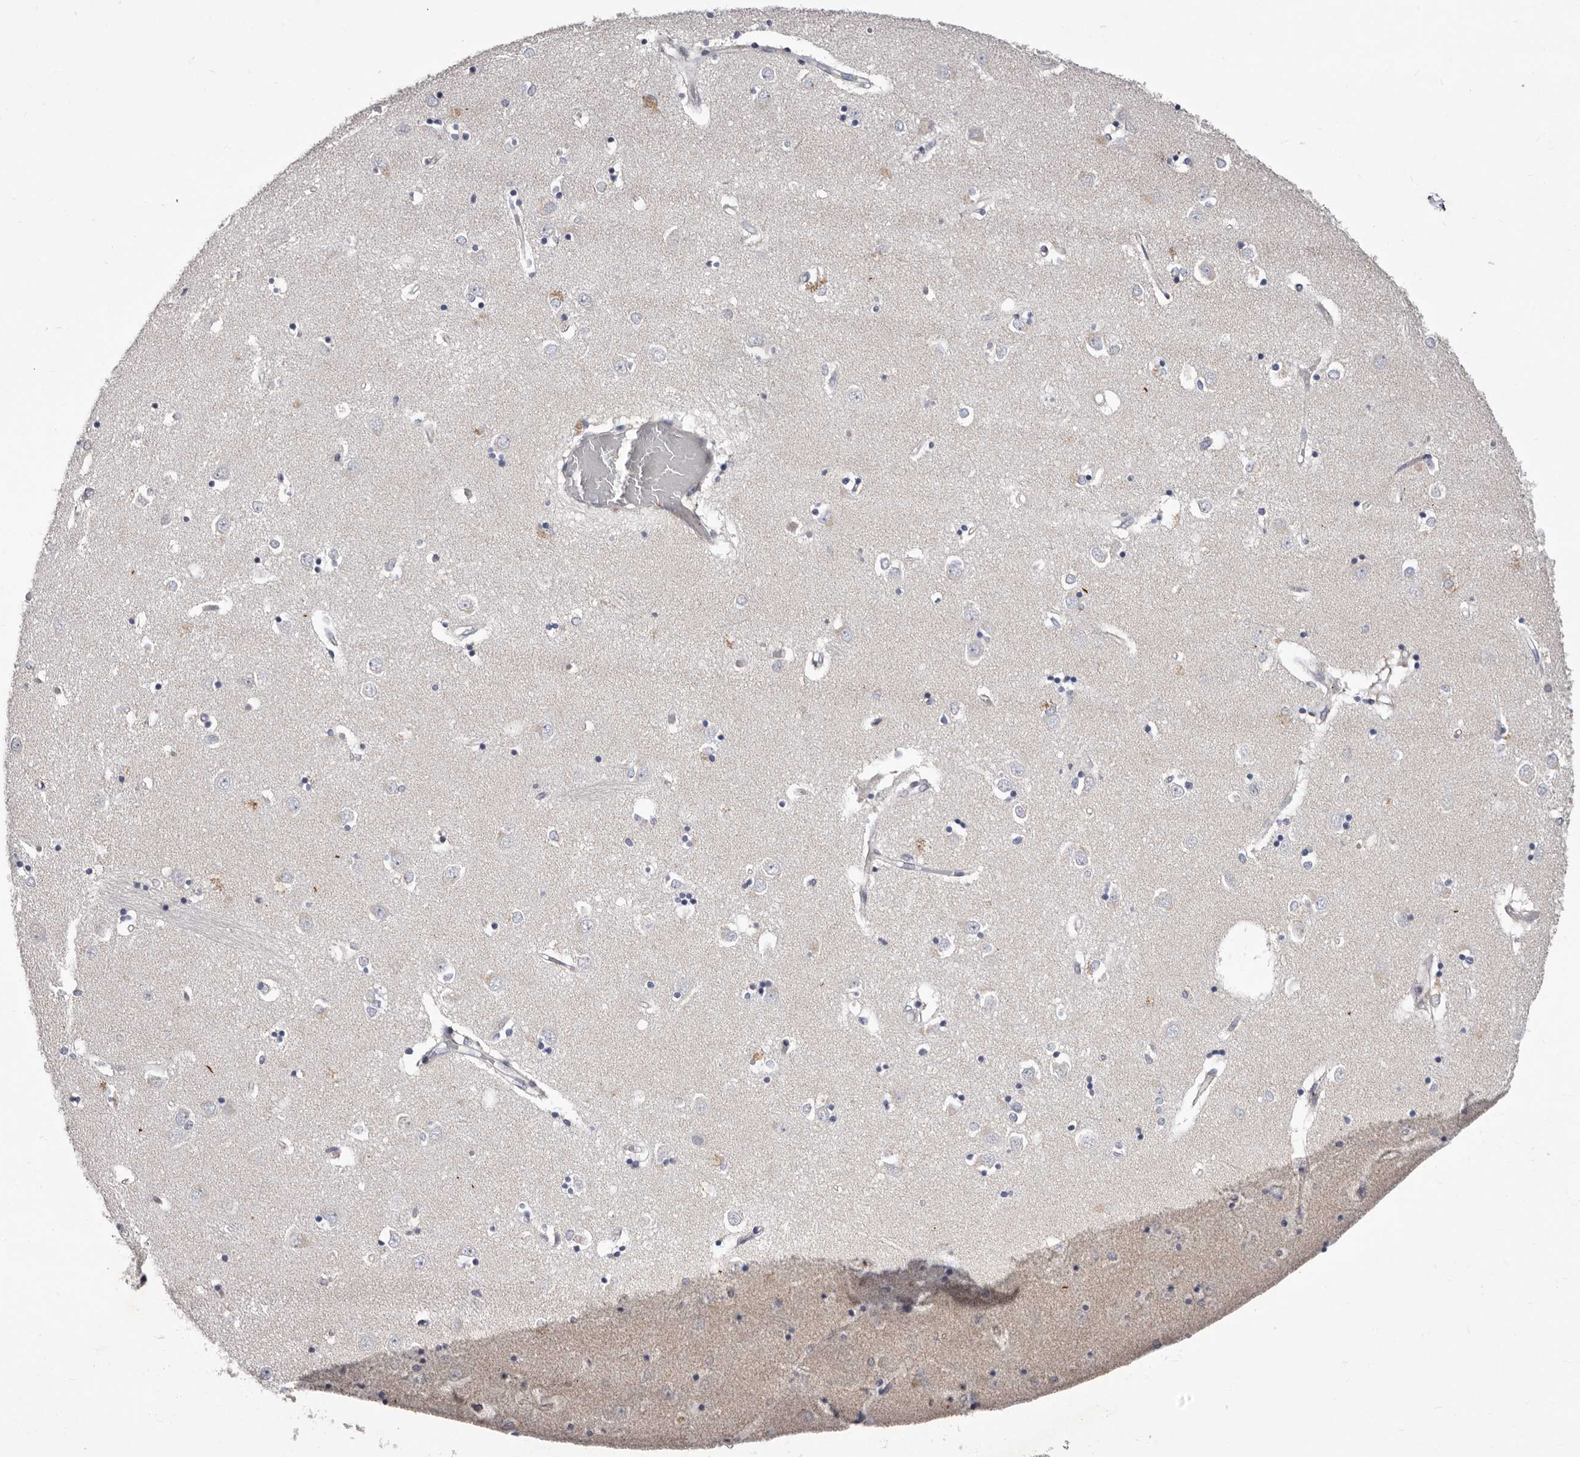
{"staining": {"intensity": "negative", "quantity": "none", "location": "none"}, "tissue": "caudate", "cell_type": "Glial cells", "image_type": "normal", "snomed": [{"axis": "morphology", "description": "Normal tissue, NOS"}, {"axis": "topography", "description": "Lateral ventricle wall"}], "caption": "Glial cells are negative for protein expression in benign human caudate. (DAB IHC with hematoxylin counter stain).", "gene": "NUBPL", "patient": {"sex": "male", "age": 45}}